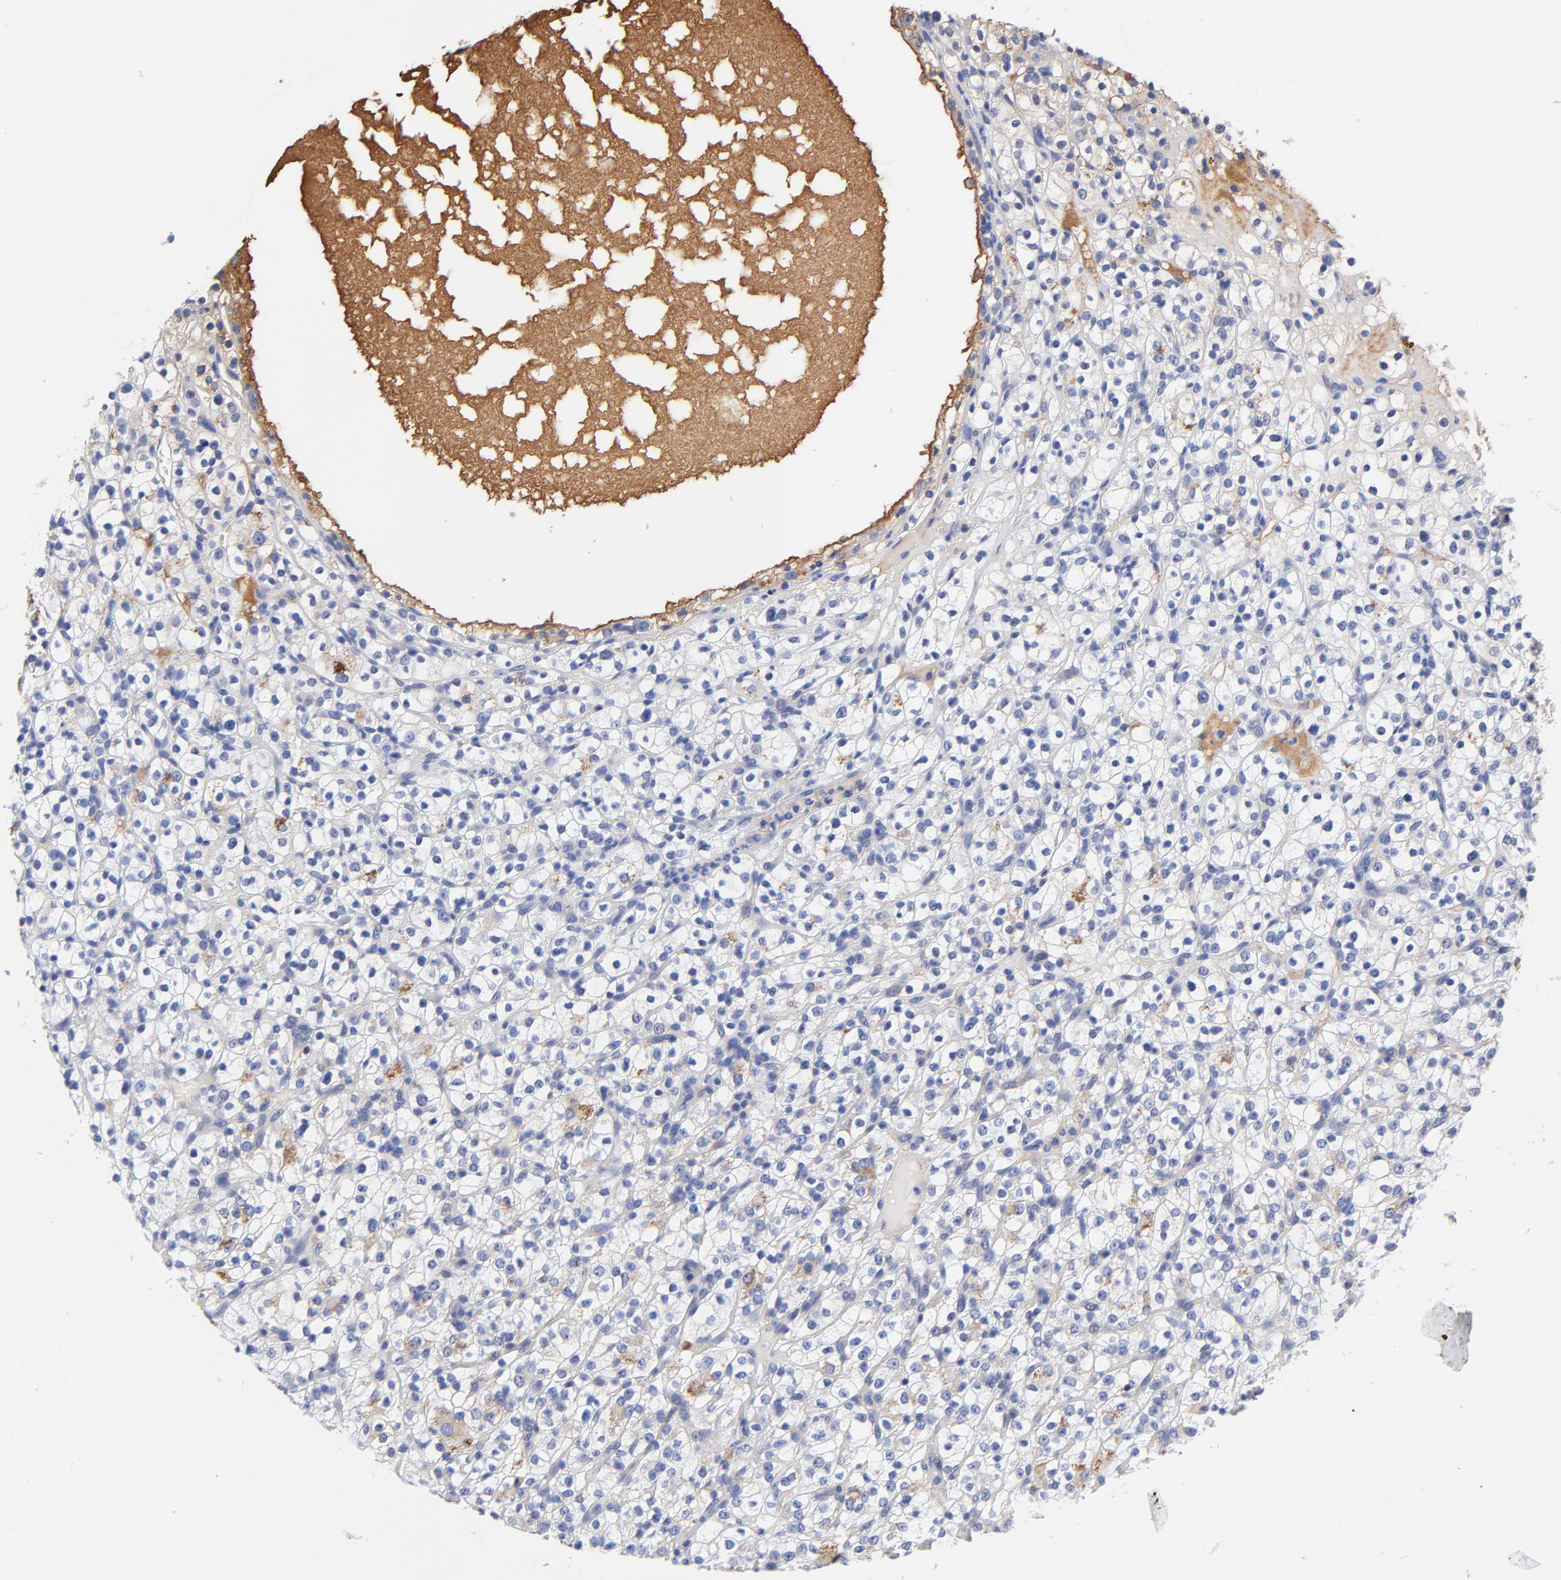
{"staining": {"intensity": "weak", "quantity": "25%-75%", "location": "cytoplasmic/membranous"}, "tissue": "renal cancer", "cell_type": "Tumor cells", "image_type": "cancer", "snomed": [{"axis": "morphology", "description": "Normal tissue, NOS"}, {"axis": "morphology", "description": "Adenocarcinoma, NOS"}, {"axis": "topography", "description": "Kidney"}], "caption": "Immunohistochemistry (IHC) photomicrograph of human adenocarcinoma (renal) stained for a protein (brown), which exhibits low levels of weak cytoplasmic/membranous staining in about 25%-75% of tumor cells.", "gene": "IGLV3-10", "patient": {"sex": "female", "age": 72}}